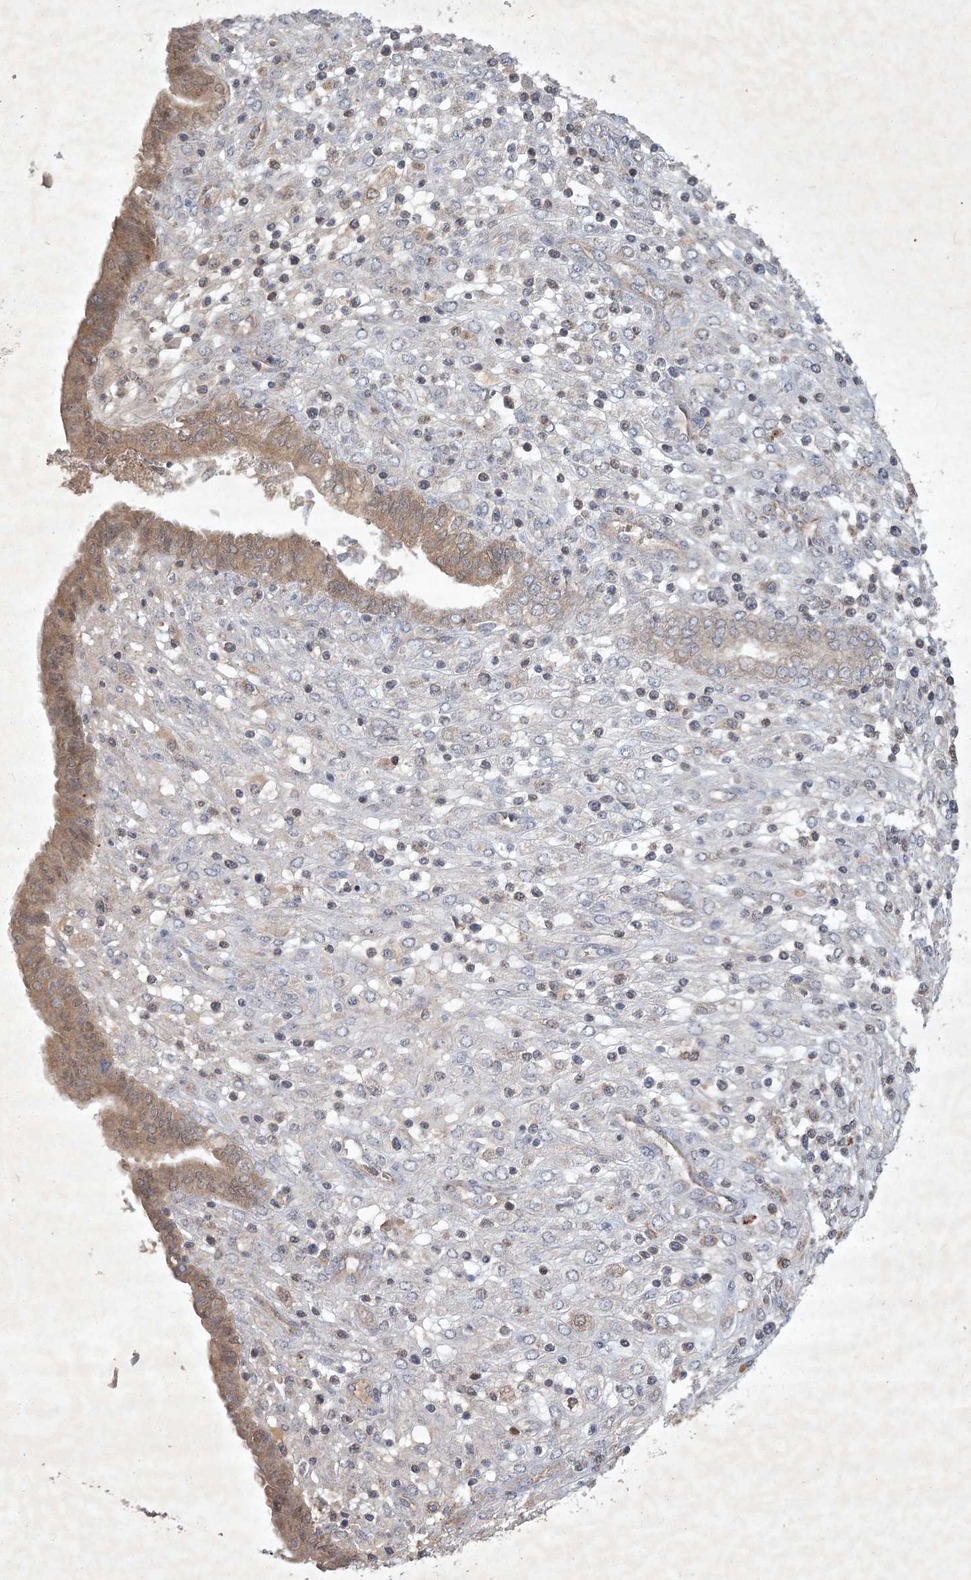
{"staining": {"intensity": "weak", "quantity": "<25%", "location": "cytoplasmic/membranous"}, "tissue": "endometrial cancer", "cell_type": "Tumor cells", "image_type": "cancer", "snomed": [{"axis": "morphology", "description": "Normal tissue, NOS"}, {"axis": "morphology", "description": "Adenocarcinoma, NOS"}, {"axis": "topography", "description": "Endometrium"}], "caption": "Immunohistochemical staining of endometrial adenocarcinoma exhibits no significant staining in tumor cells.", "gene": "PYROXD2", "patient": {"sex": "female", "age": 53}}